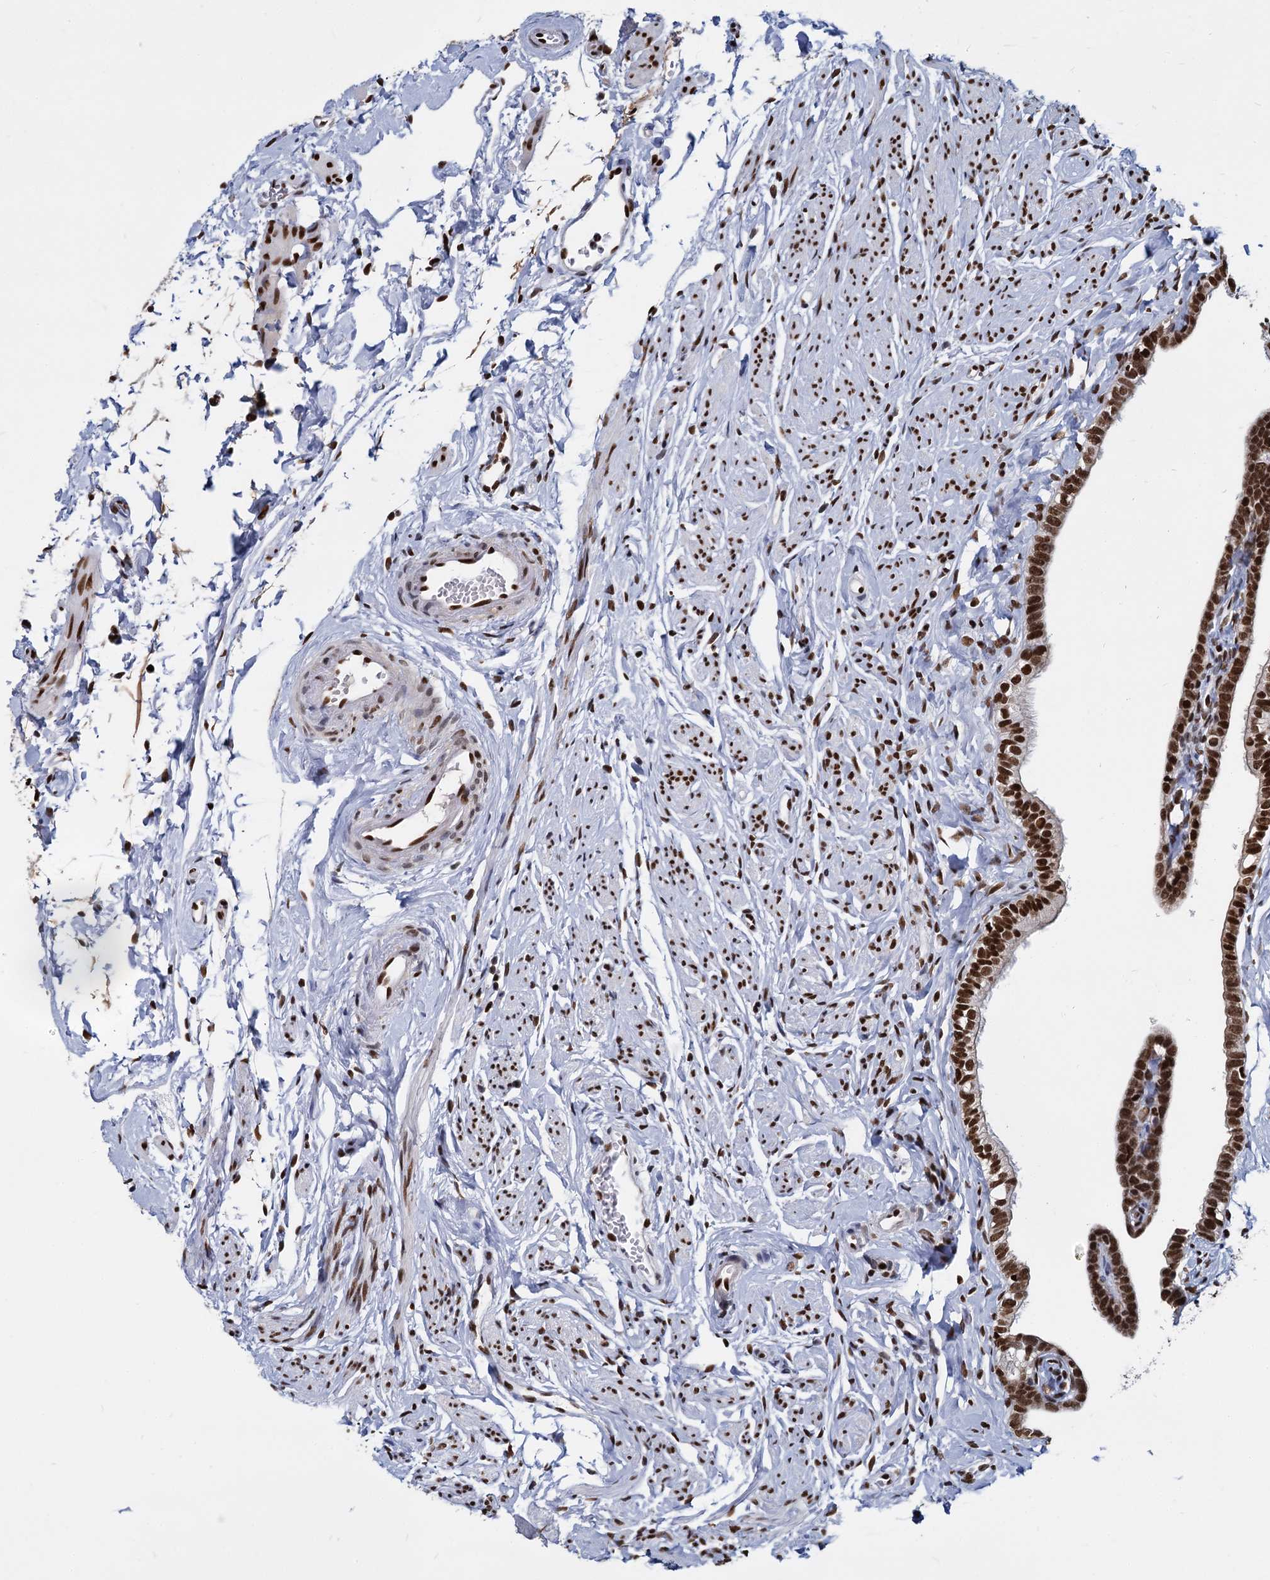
{"staining": {"intensity": "strong", "quantity": ">75%", "location": "nuclear"}, "tissue": "fallopian tube", "cell_type": "Glandular cells", "image_type": "normal", "snomed": [{"axis": "morphology", "description": "Normal tissue, NOS"}, {"axis": "topography", "description": "Fallopian tube"}], "caption": "Immunohistochemistry (DAB) staining of benign fallopian tube displays strong nuclear protein positivity in approximately >75% of glandular cells. (DAB IHC, brown staining for protein, blue staining for nuclei).", "gene": "DCPS", "patient": {"sex": "female", "age": 66}}